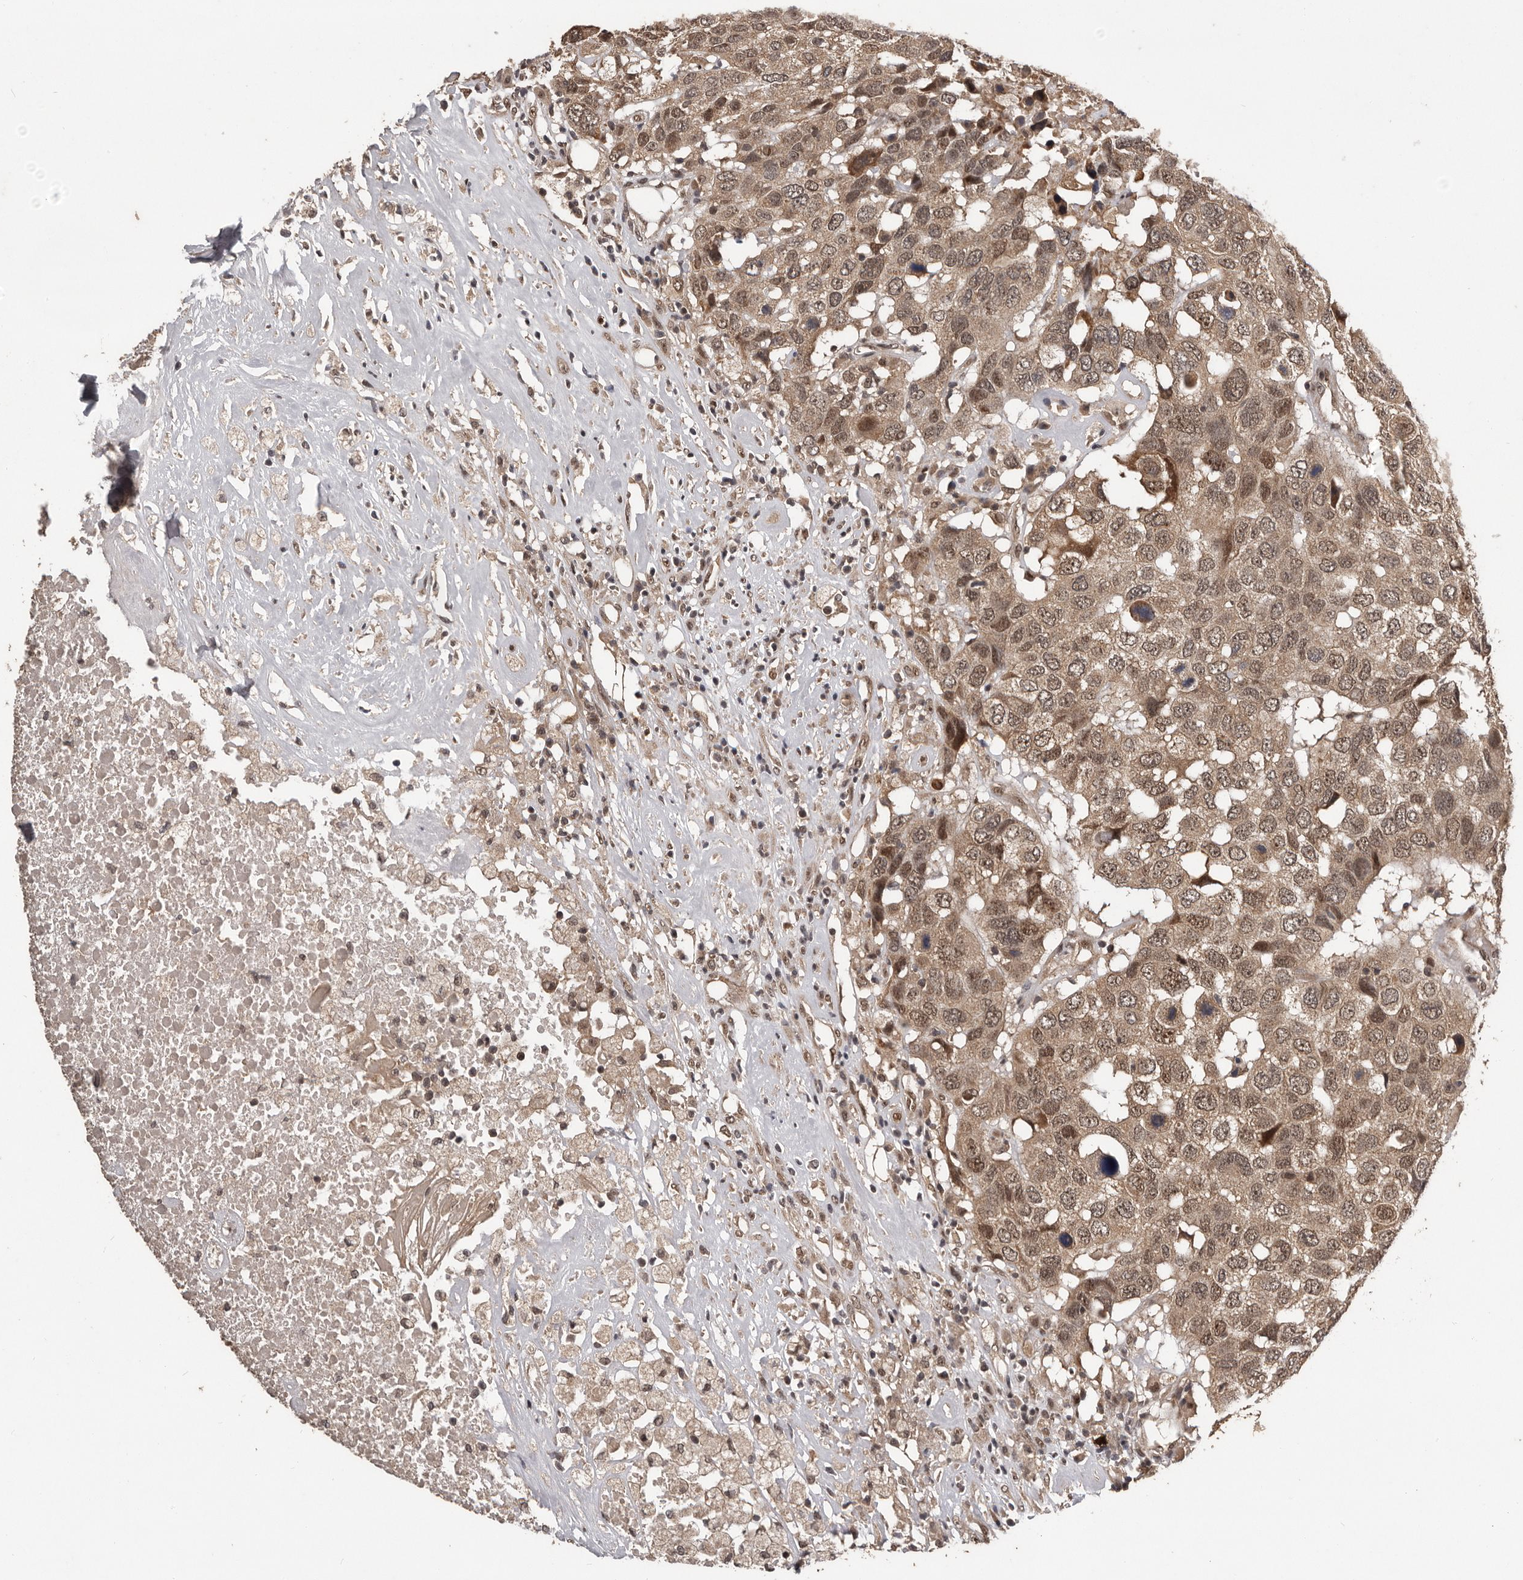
{"staining": {"intensity": "moderate", "quantity": ">75%", "location": "cytoplasmic/membranous,nuclear"}, "tissue": "head and neck cancer", "cell_type": "Tumor cells", "image_type": "cancer", "snomed": [{"axis": "morphology", "description": "Squamous cell carcinoma, NOS"}, {"axis": "topography", "description": "Head-Neck"}], "caption": "This is a photomicrograph of immunohistochemistry (IHC) staining of head and neck cancer, which shows moderate staining in the cytoplasmic/membranous and nuclear of tumor cells.", "gene": "VPS37A", "patient": {"sex": "male", "age": 66}}